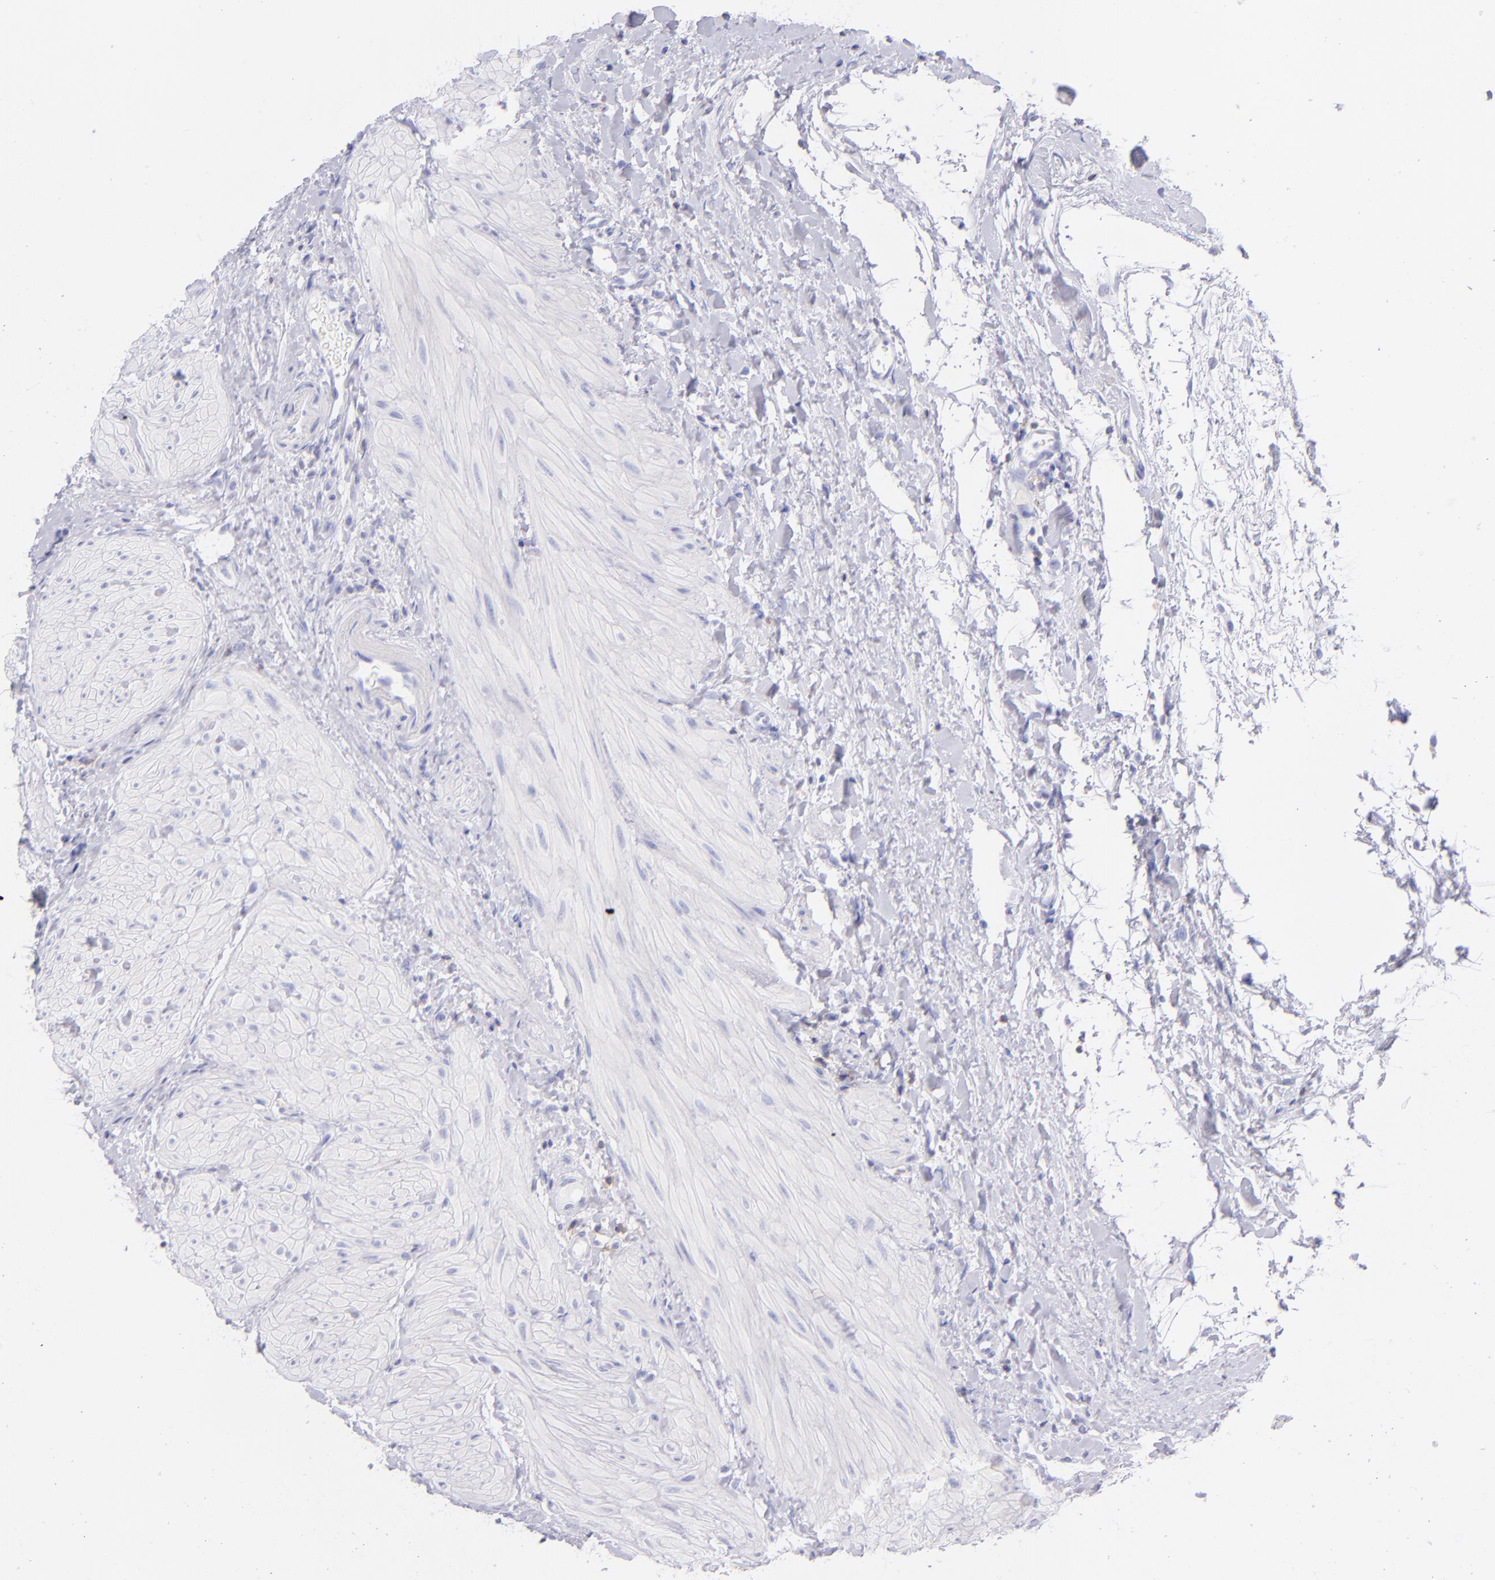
{"staining": {"intensity": "negative", "quantity": "none", "location": "none"}, "tissue": "gallbladder", "cell_type": "Glandular cells", "image_type": "normal", "snomed": [{"axis": "morphology", "description": "Normal tissue, NOS"}, {"axis": "morphology", "description": "Inflammation, NOS"}, {"axis": "topography", "description": "Gallbladder"}], "caption": "The IHC photomicrograph has no significant expression in glandular cells of gallbladder.", "gene": "CD69", "patient": {"sex": "male", "age": 66}}